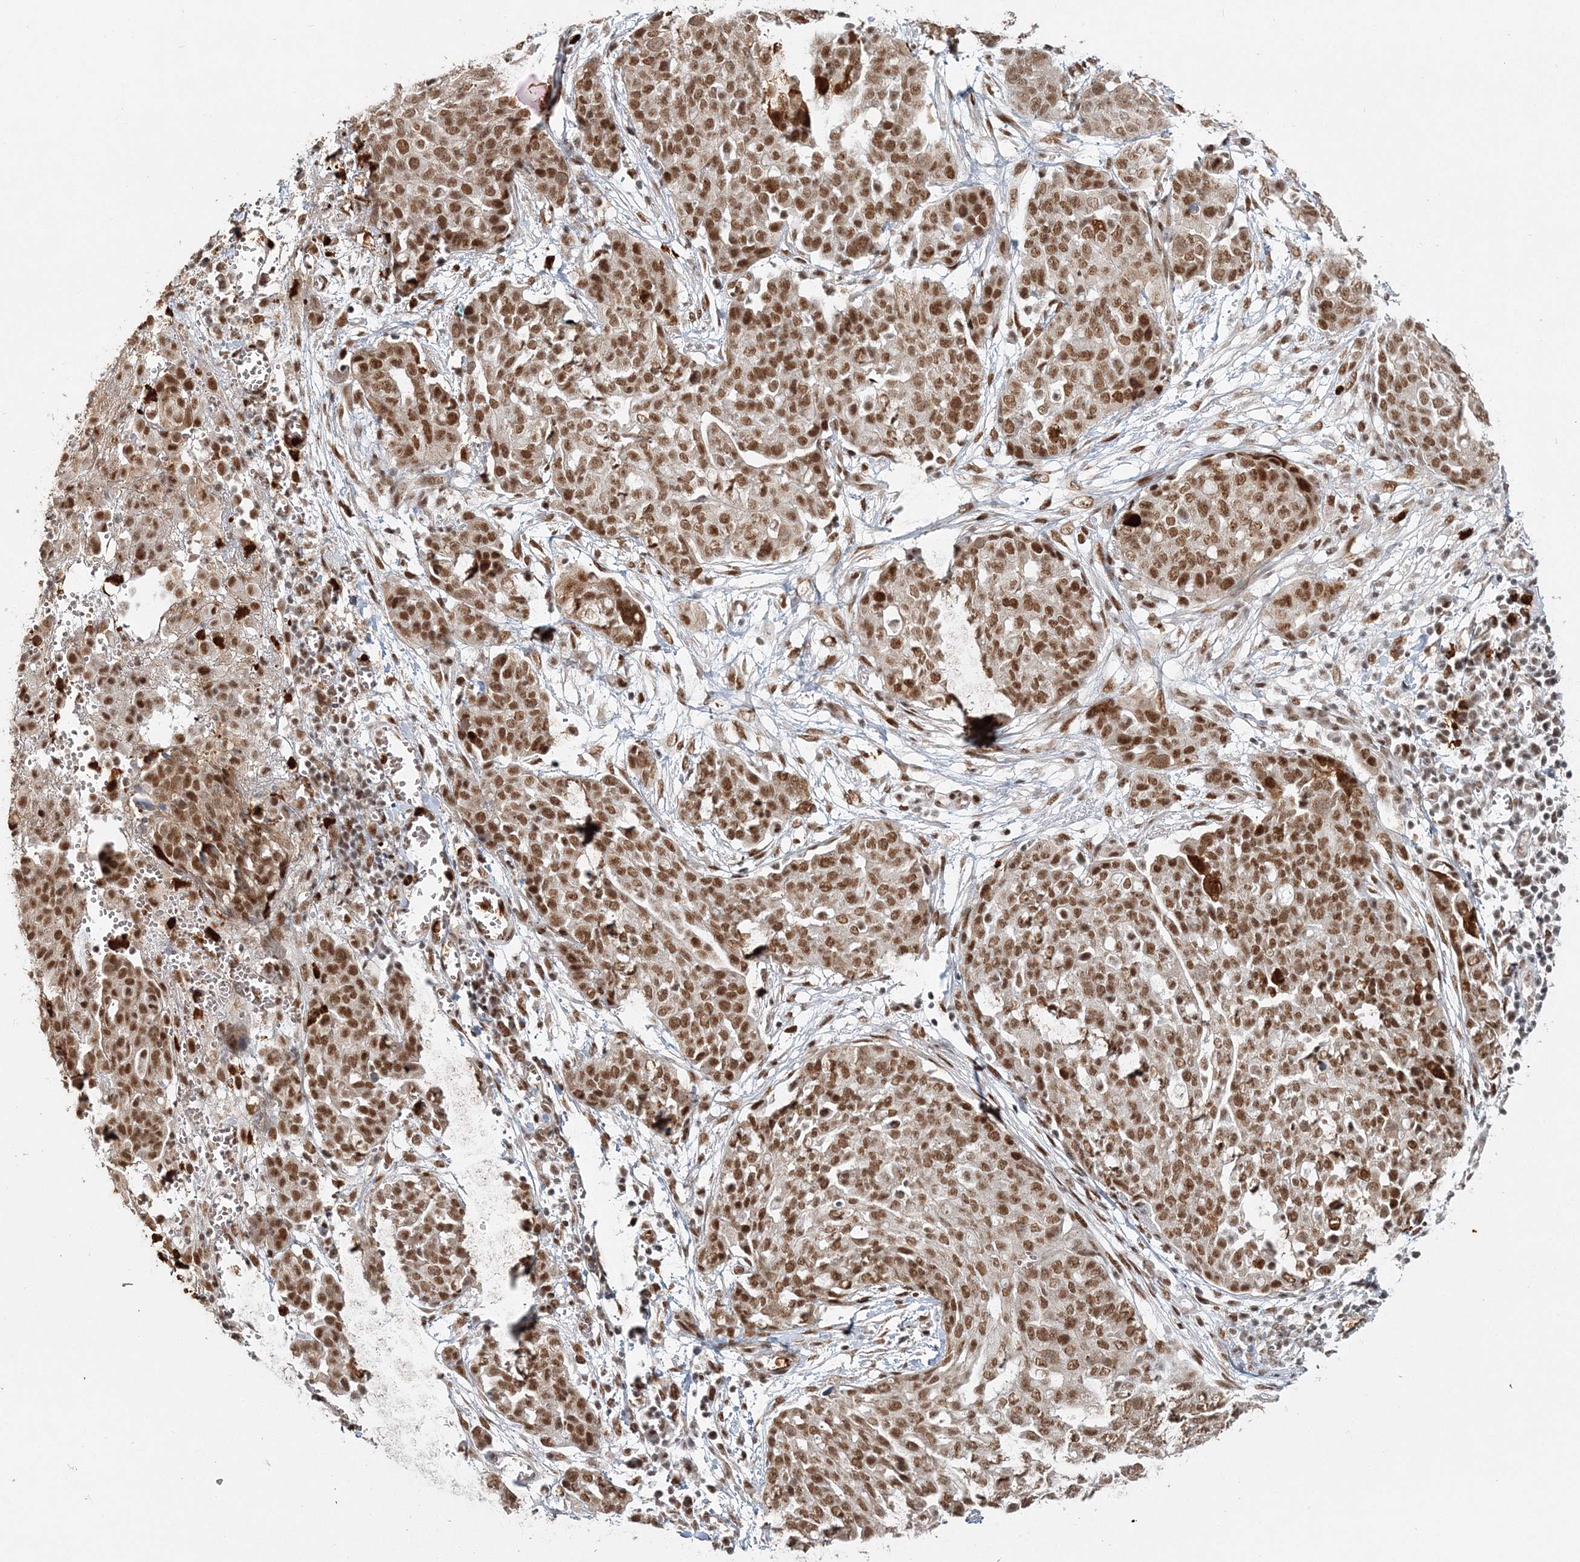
{"staining": {"intensity": "moderate", "quantity": ">75%", "location": "nuclear"}, "tissue": "ovarian cancer", "cell_type": "Tumor cells", "image_type": "cancer", "snomed": [{"axis": "morphology", "description": "Cystadenocarcinoma, serous, NOS"}, {"axis": "topography", "description": "Soft tissue"}, {"axis": "topography", "description": "Ovary"}], "caption": "Immunohistochemistry micrograph of human ovarian cancer stained for a protein (brown), which exhibits medium levels of moderate nuclear positivity in approximately >75% of tumor cells.", "gene": "QRICH1", "patient": {"sex": "female", "age": 57}}